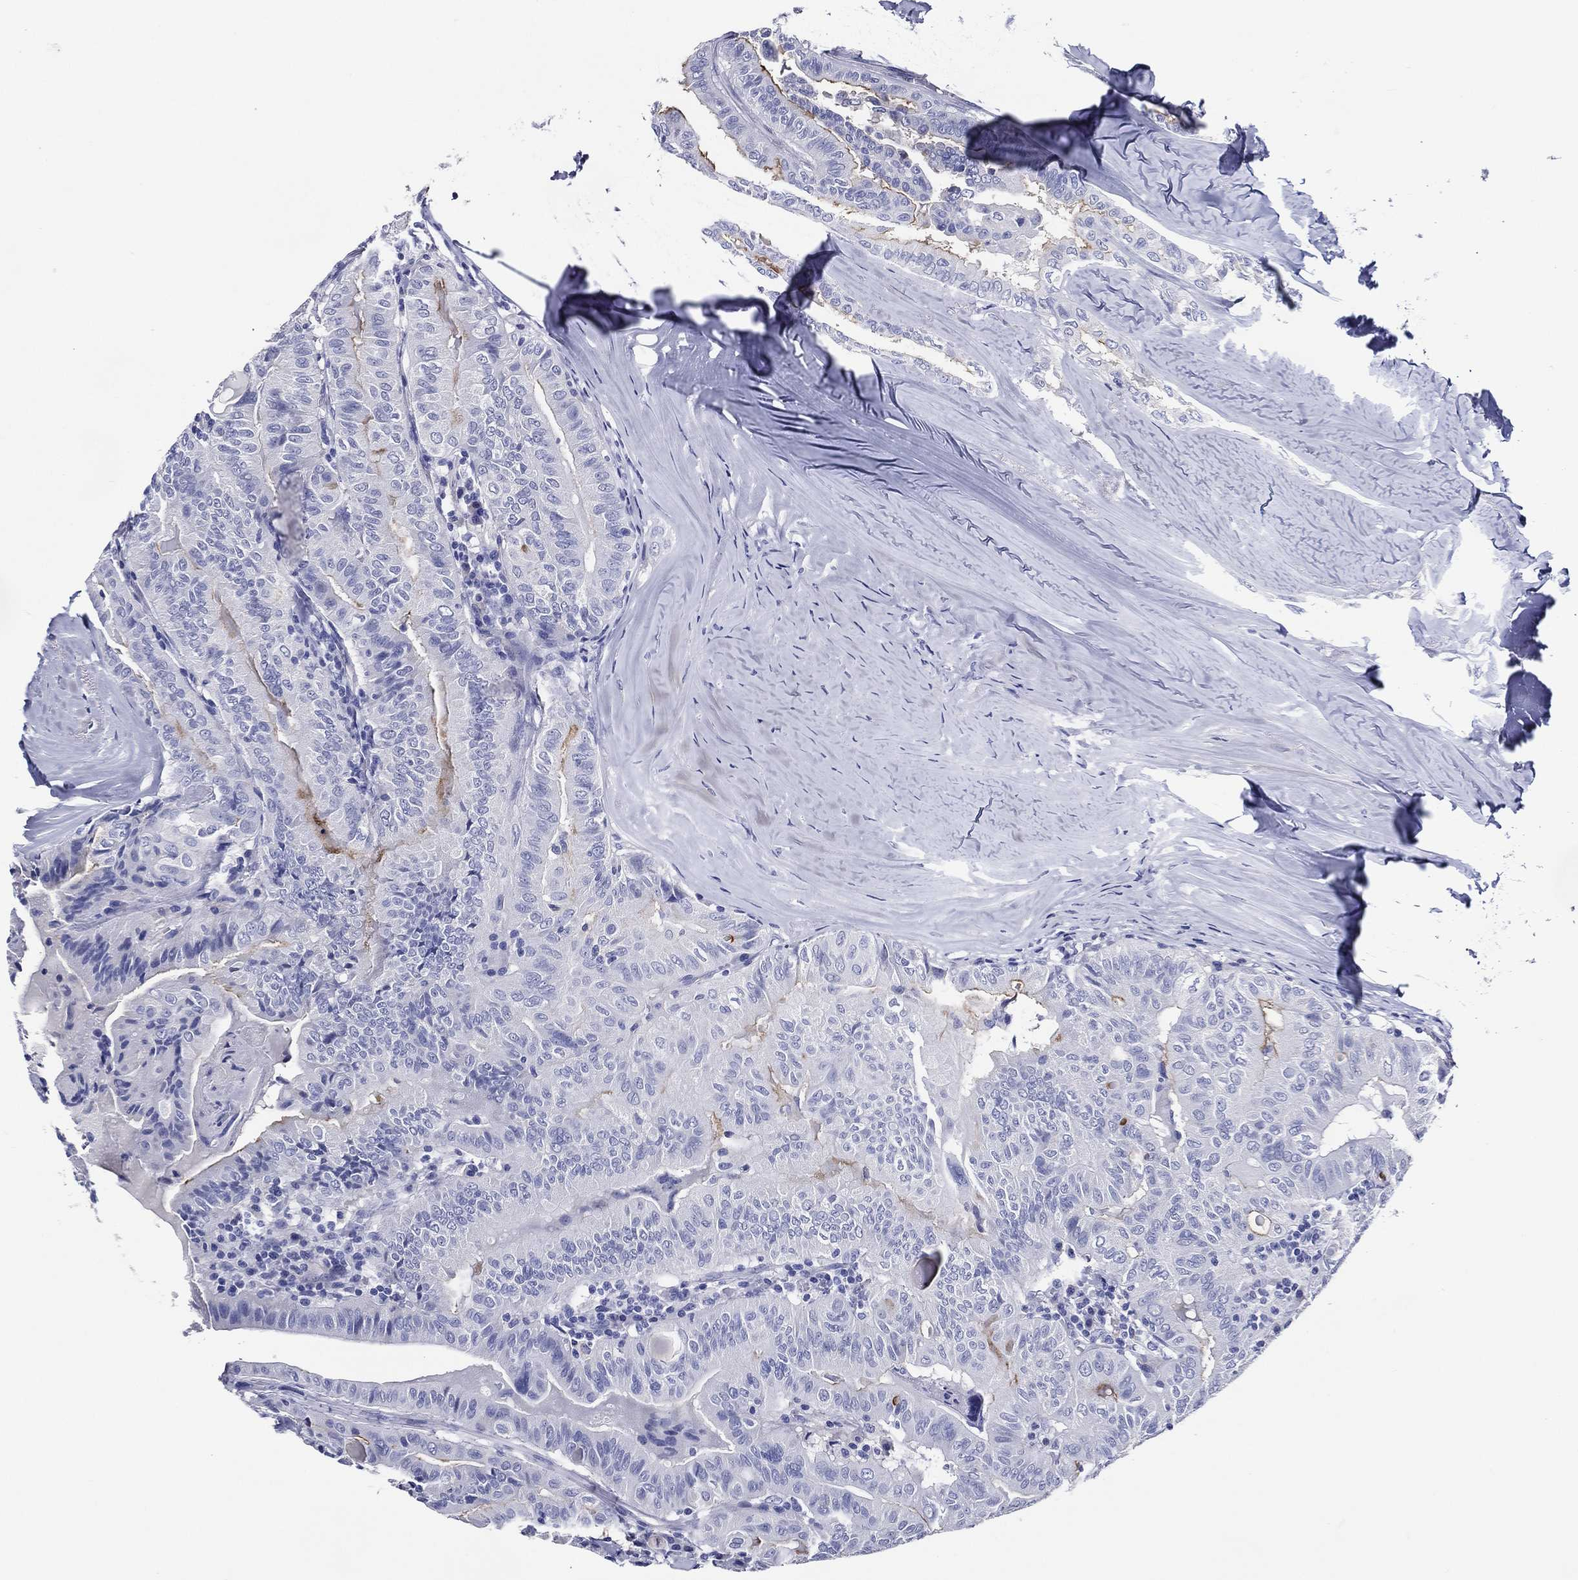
{"staining": {"intensity": "moderate", "quantity": "<25%", "location": "cytoplasmic/membranous"}, "tissue": "thyroid cancer", "cell_type": "Tumor cells", "image_type": "cancer", "snomed": [{"axis": "morphology", "description": "Papillary adenocarcinoma, NOS"}, {"axis": "topography", "description": "Thyroid gland"}], "caption": "Papillary adenocarcinoma (thyroid) stained with a protein marker shows moderate staining in tumor cells.", "gene": "ACE2", "patient": {"sex": "female", "age": 68}}